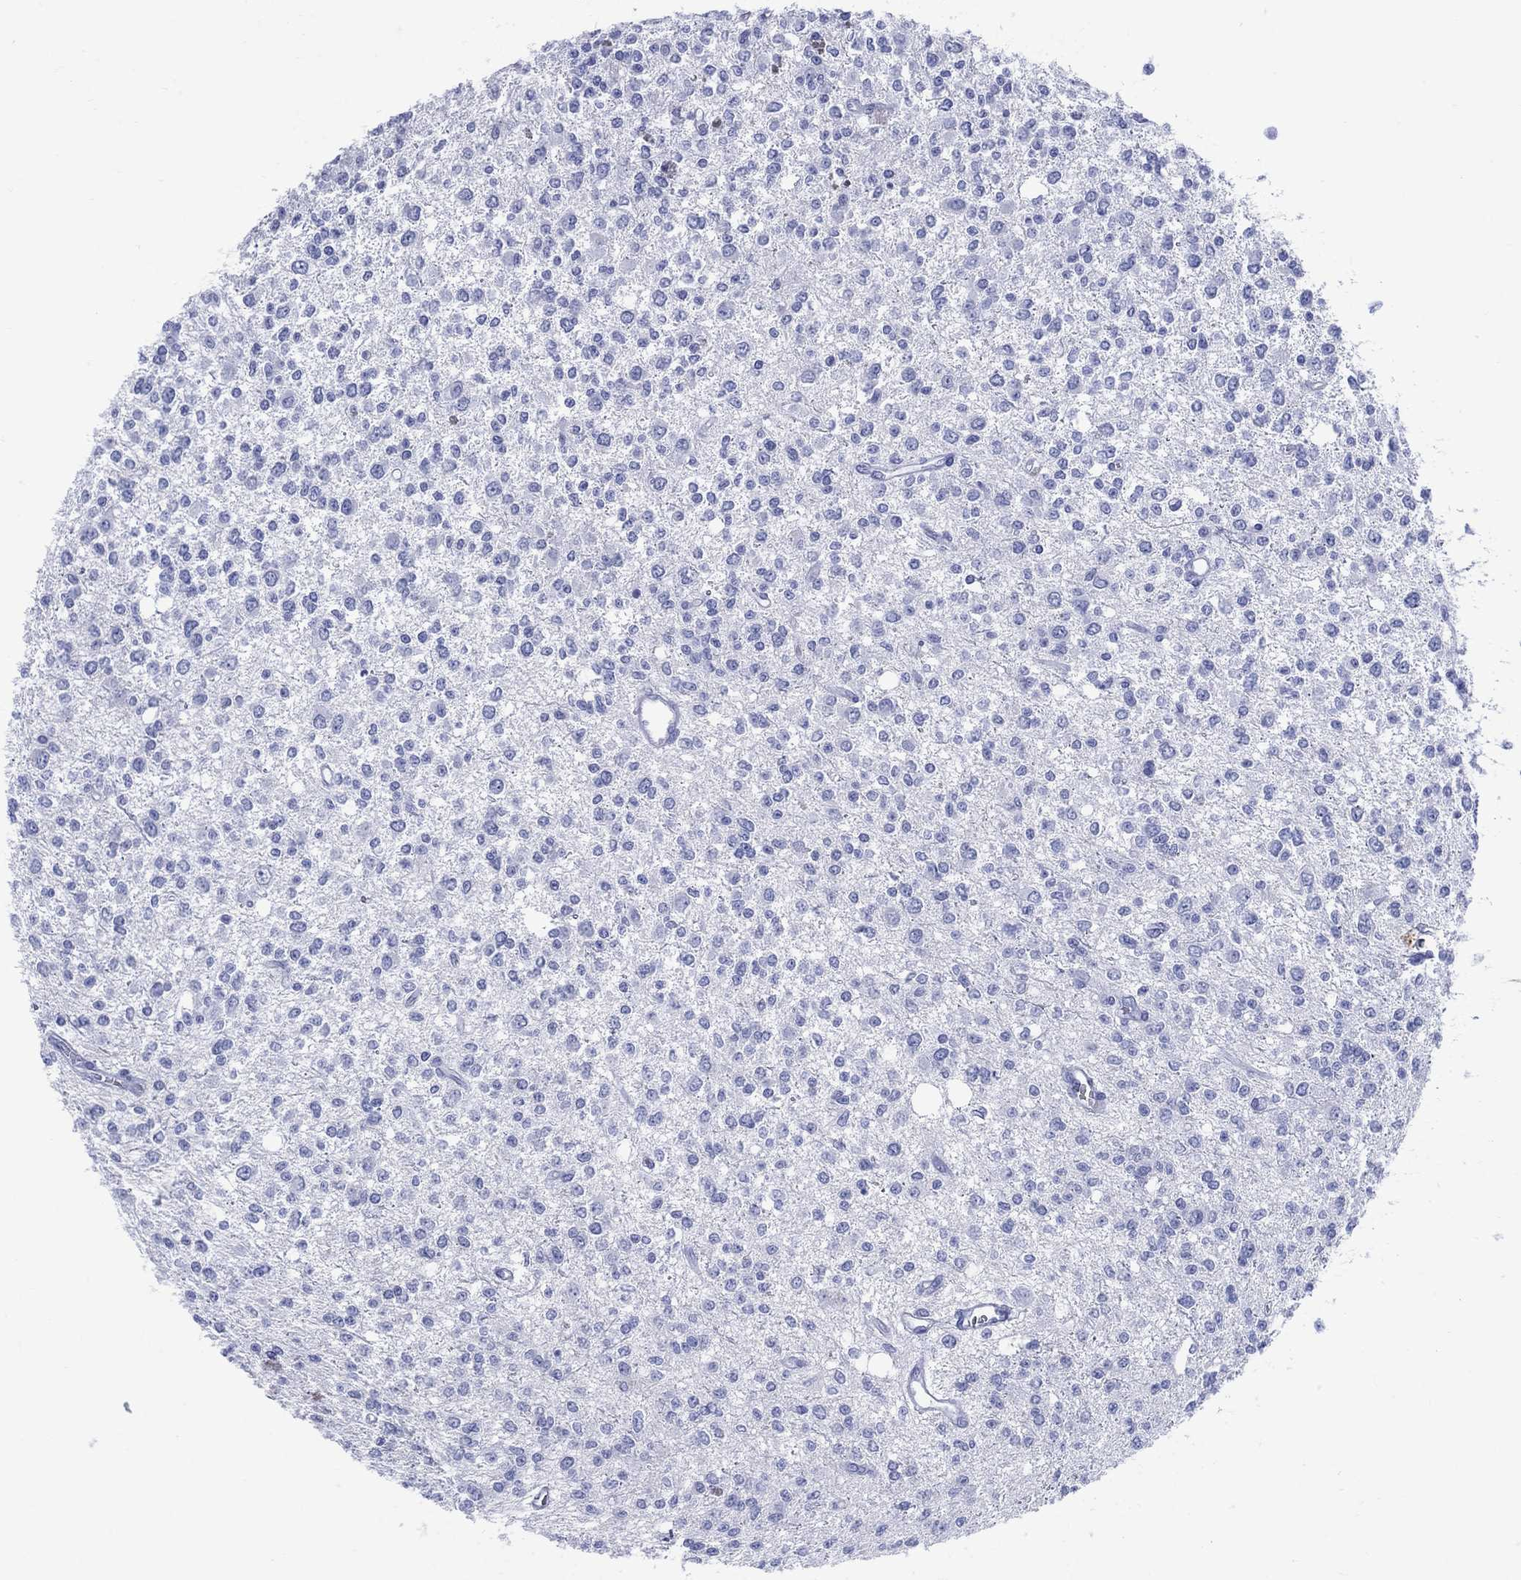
{"staining": {"intensity": "negative", "quantity": "none", "location": "none"}, "tissue": "glioma", "cell_type": "Tumor cells", "image_type": "cancer", "snomed": [{"axis": "morphology", "description": "Glioma, malignant, Low grade"}, {"axis": "topography", "description": "Brain"}], "caption": "Image shows no protein positivity in tumor cells of malignant low-grade glioma tissue. (Brightfield microscopy of DAB immunohistochemistry at high magnification).", "gene": "LRRD1", "patient": {"sex": "male", "age": 67}}